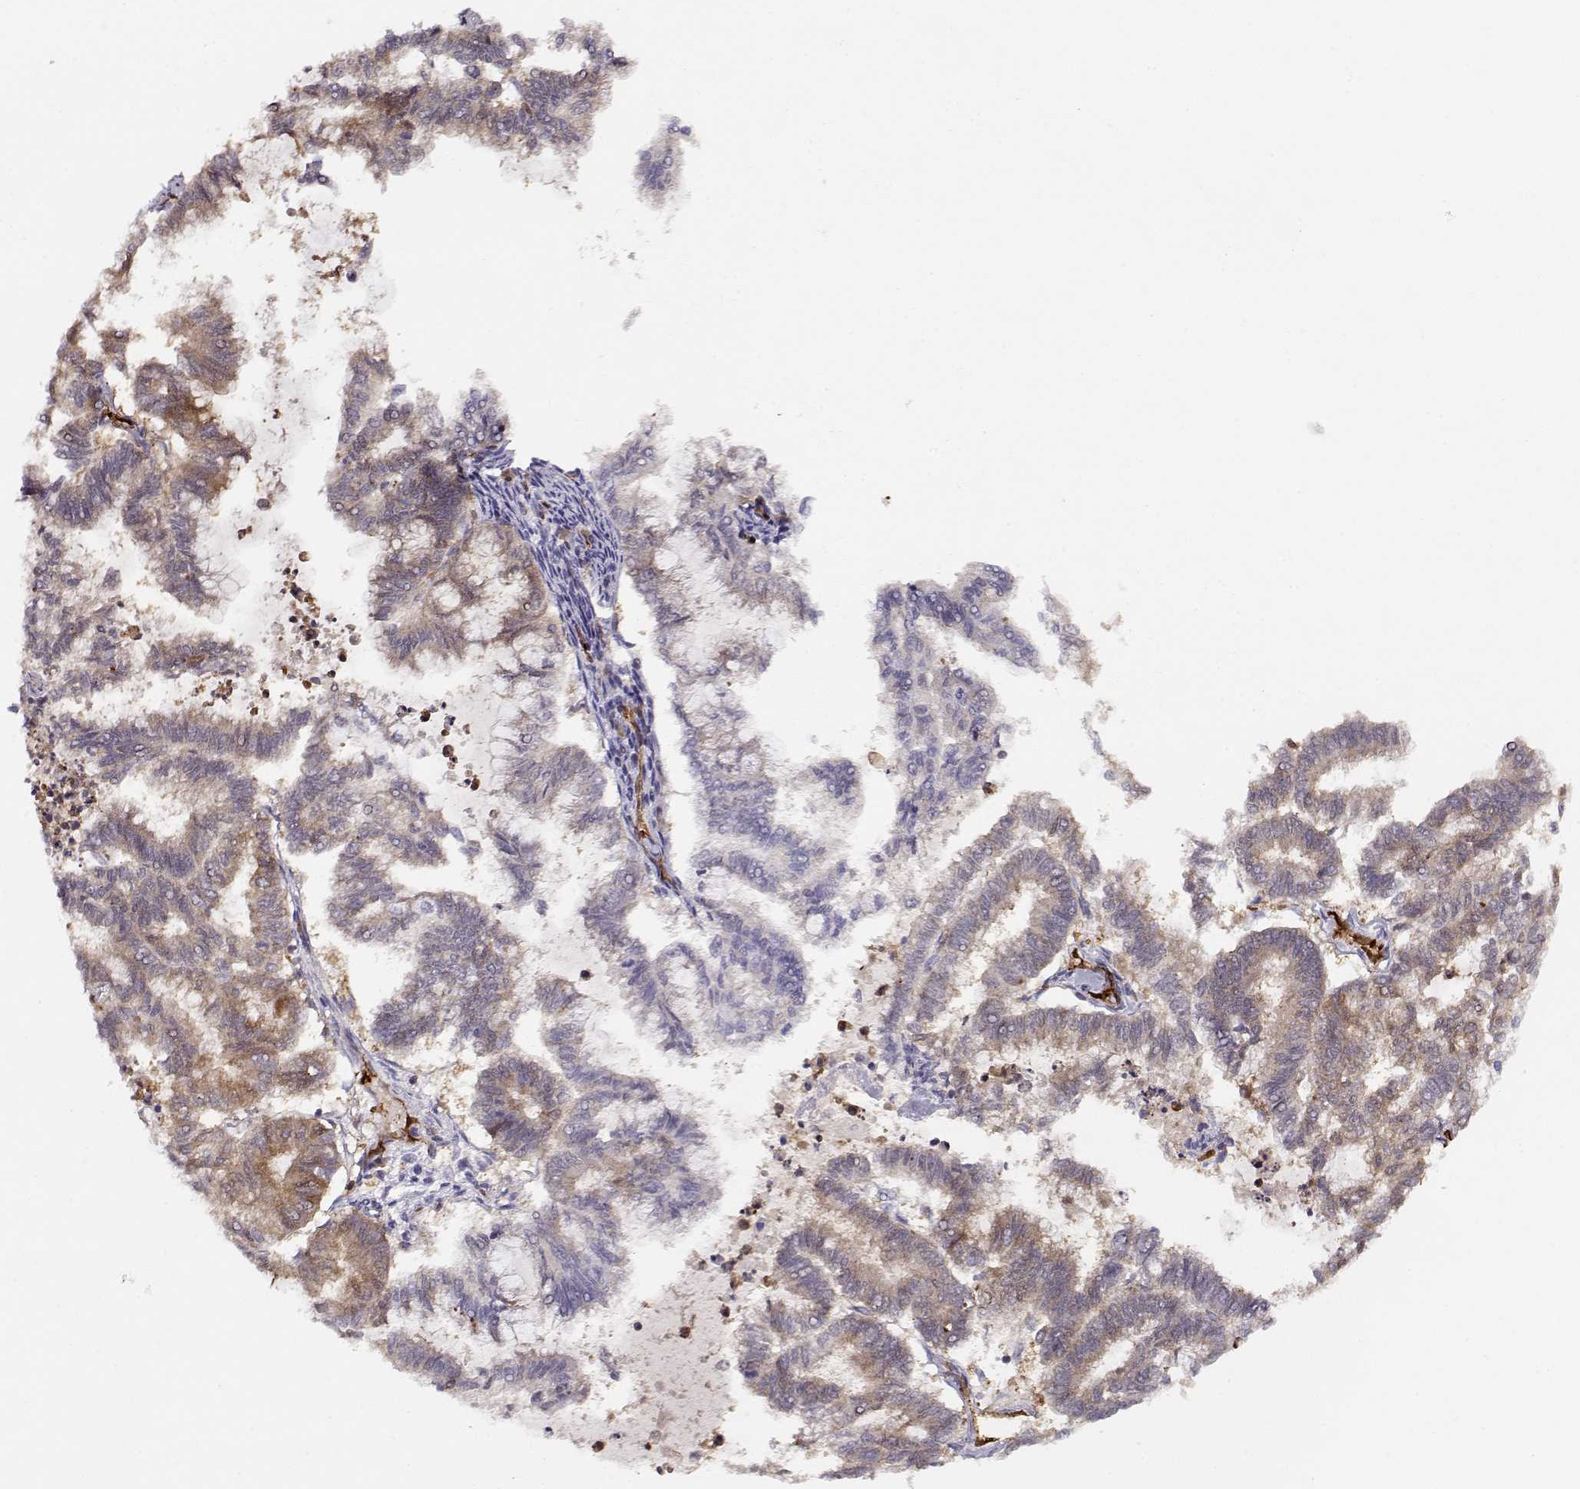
{"staining": {"intensity": "moderate", "quantity": "25%-75%", "location": "cytoplasmic/membranous"}, "tissue": "endometrial cancer", "cell_type": "Tumor cells", "image_type": "cancer", "snomed": [{"axis": "morphology", "description": "Adenocarcinoma, NOS"}, {"axis": "topography", "description": "Endometrium"}], "caption": "Protein expression analysis of endometrial adenocarcinoma reveals moderate cytoplasmic/membranous positivity in approximately 25%-75% of tumor cells.", "gene": "PNP", "patient": {"sex": "female", "age": 79}}